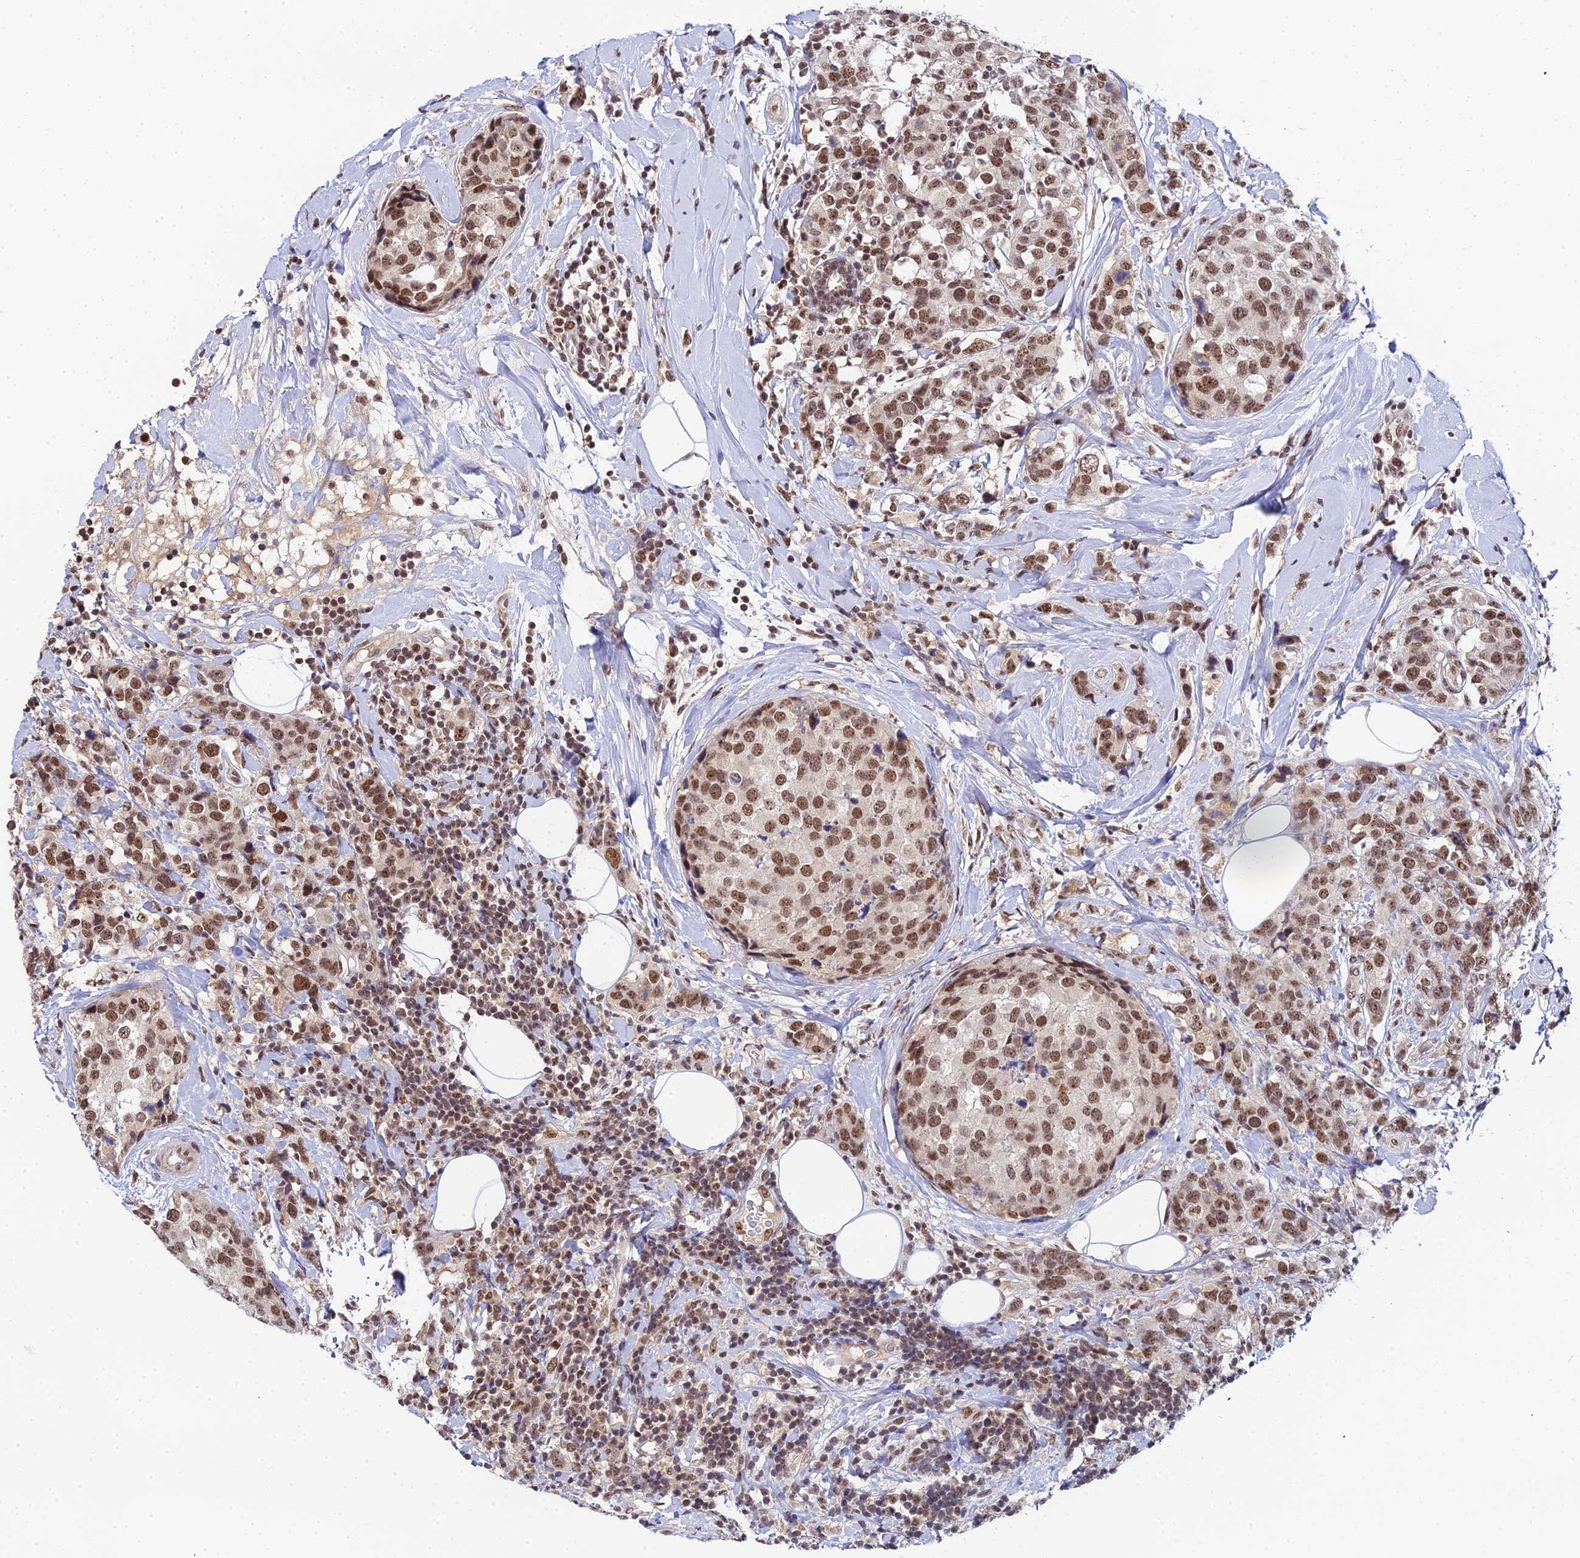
{"staining": {"intensity": "moderate", "quantity": ">75%", "location": "nuclear"}, "tissue": "breast cancer", "cell_type": "Tumor cells", "image_type": "cancer", "snomed": [{"axis": "morphology", "description": "Lobular carcinoma"}, {"axis": "topography", "description": "Breast"}], "caption": "DAB immunohistochemical staining of human breast cancer (lobular carcinoma) reveals moderate nuclear protein positivity in approximately >75% of tumor cells.", "gene": "EXOSC3", "patient": {"sex": "female", "age": 59}}